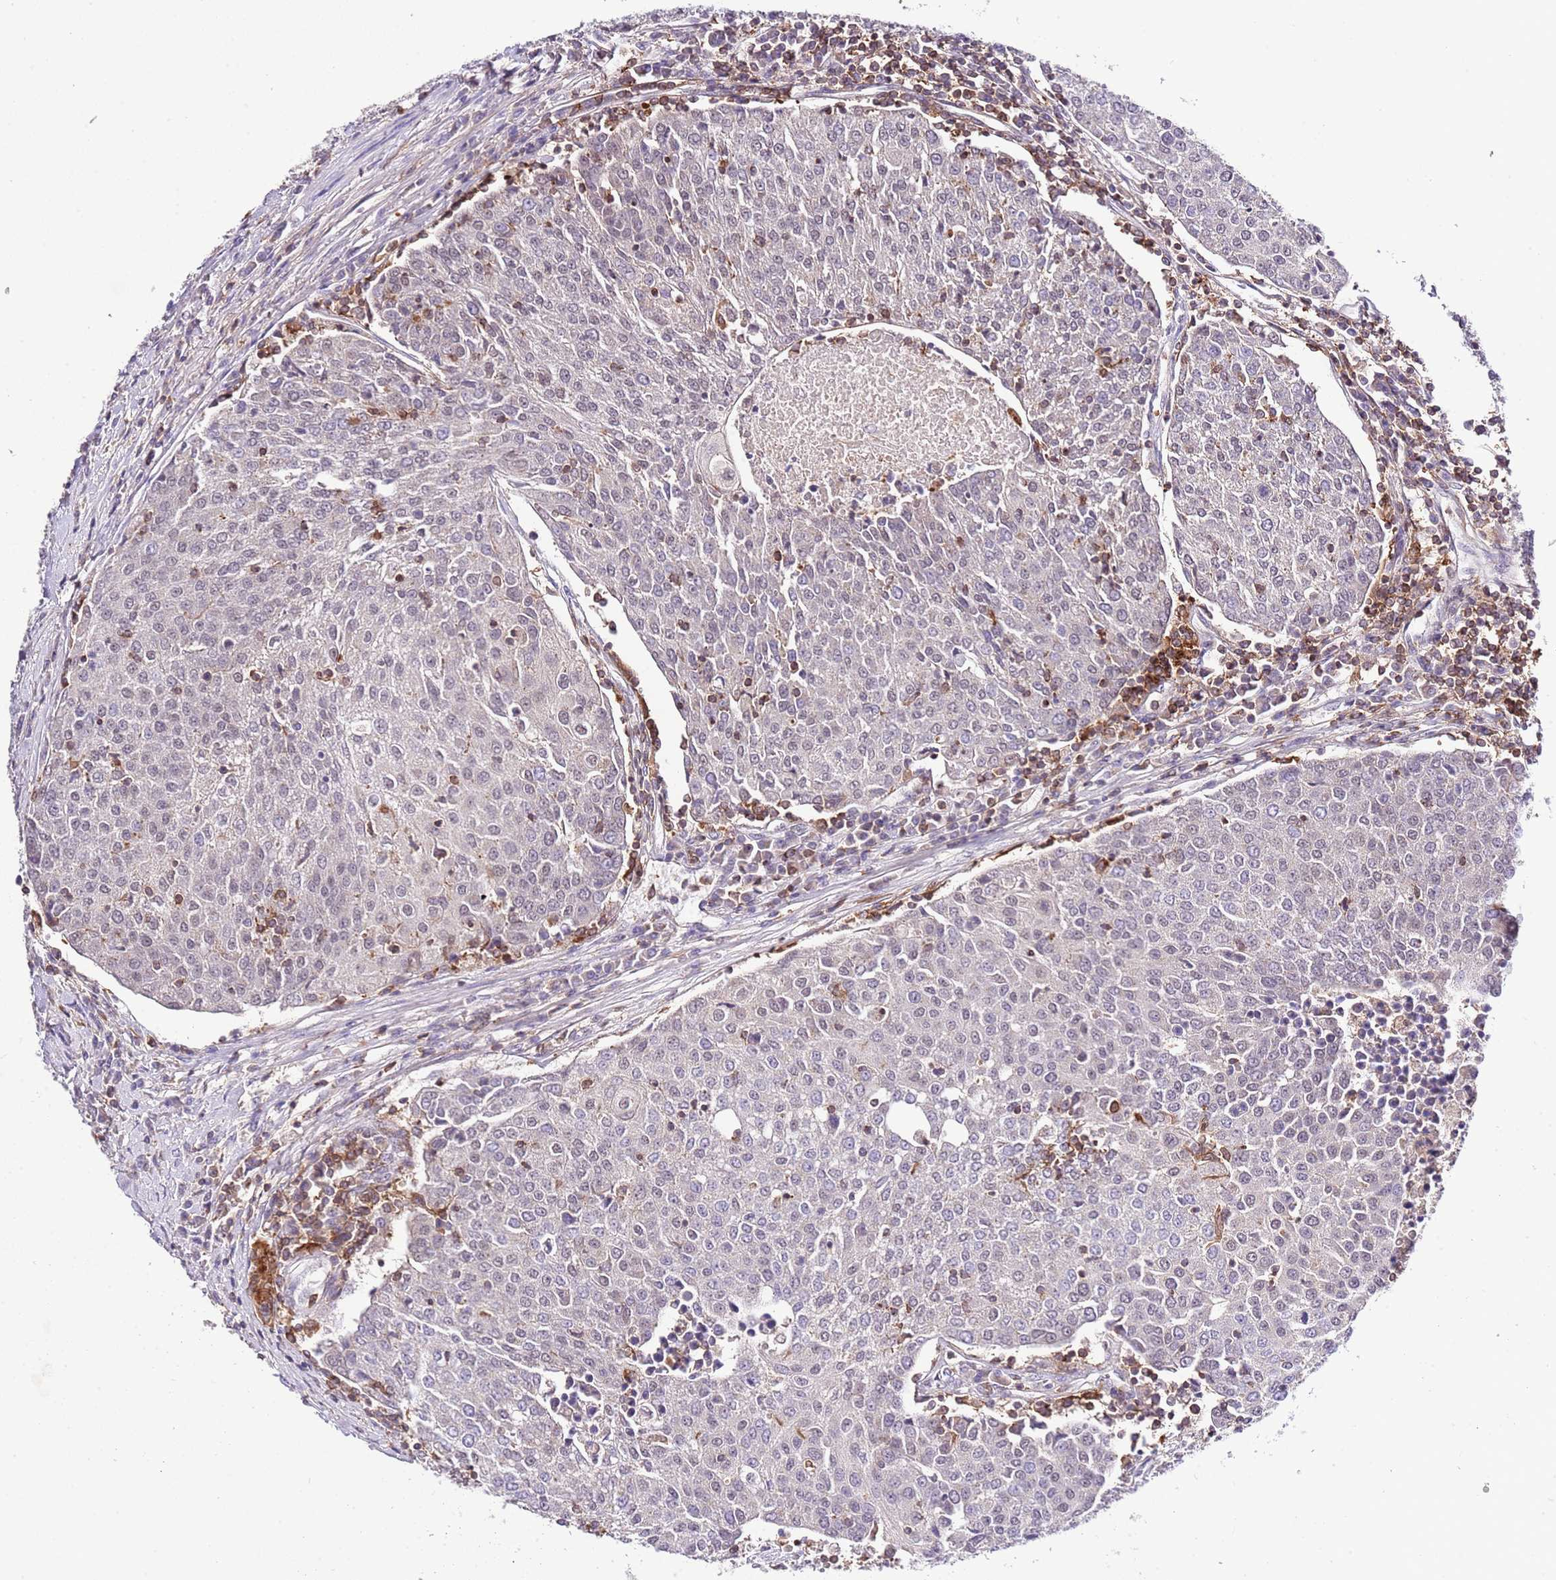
{"staining": {"intensity": "negative", "quantity": "none", "location": "none"}, "tissue": "urothelial cancer", "cell_type": "Tumor cells", "image_type": "cancer", "snomed": [{"axis": "morphology", "description": "Urothelial carcinoma, High grade"}, {"axis": "topography", "description": "Urinary bladder"}], "caption": "This is an immunohistochemistry image of human high-grade urothelial carcinoma. There is no positivity in tumor cells.", "gene": "EFHD1", "patient": {"sex": "female", "age": 85}}